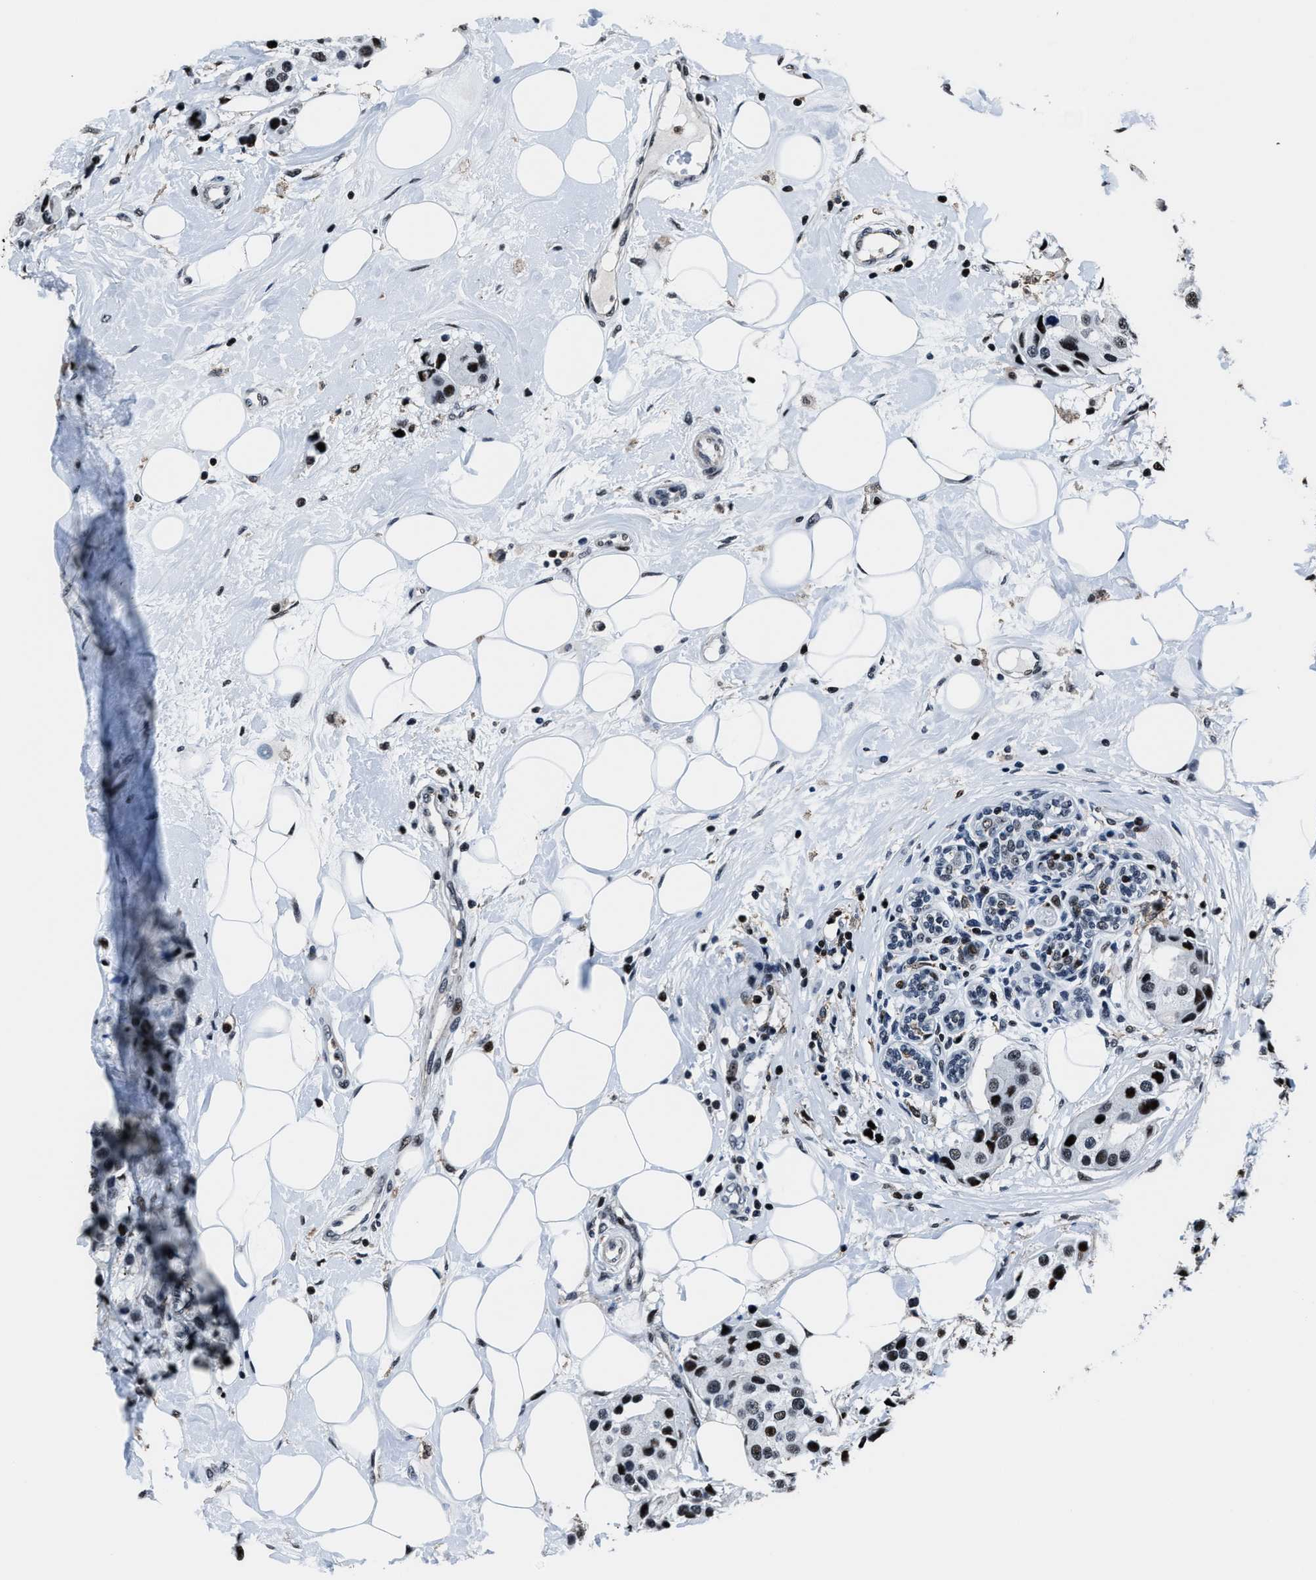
{"staining": {"intensity": "moderate", "quantity": "25%-75%", "location": "nuclear"}, "tissue": "breast cancer", "cell_type": "Tumor cells", "image_type": "cancer", "snomed": [{"axis": "morphology", "description": "Normal tissue, NOS"}, {"axis": "morphology", "description": "Duct carcinoma"}, {"axis": "topography", "description": "Breast"}], "caption": "Breast cancer (intraductal carcinoma) stained with DAB IHC reveals medium levels of moderate nuclear expression in approximately 25%-75% of tumor cells.", "gene": "PPIE", "patient": {"sex": "female", "age": 39}}